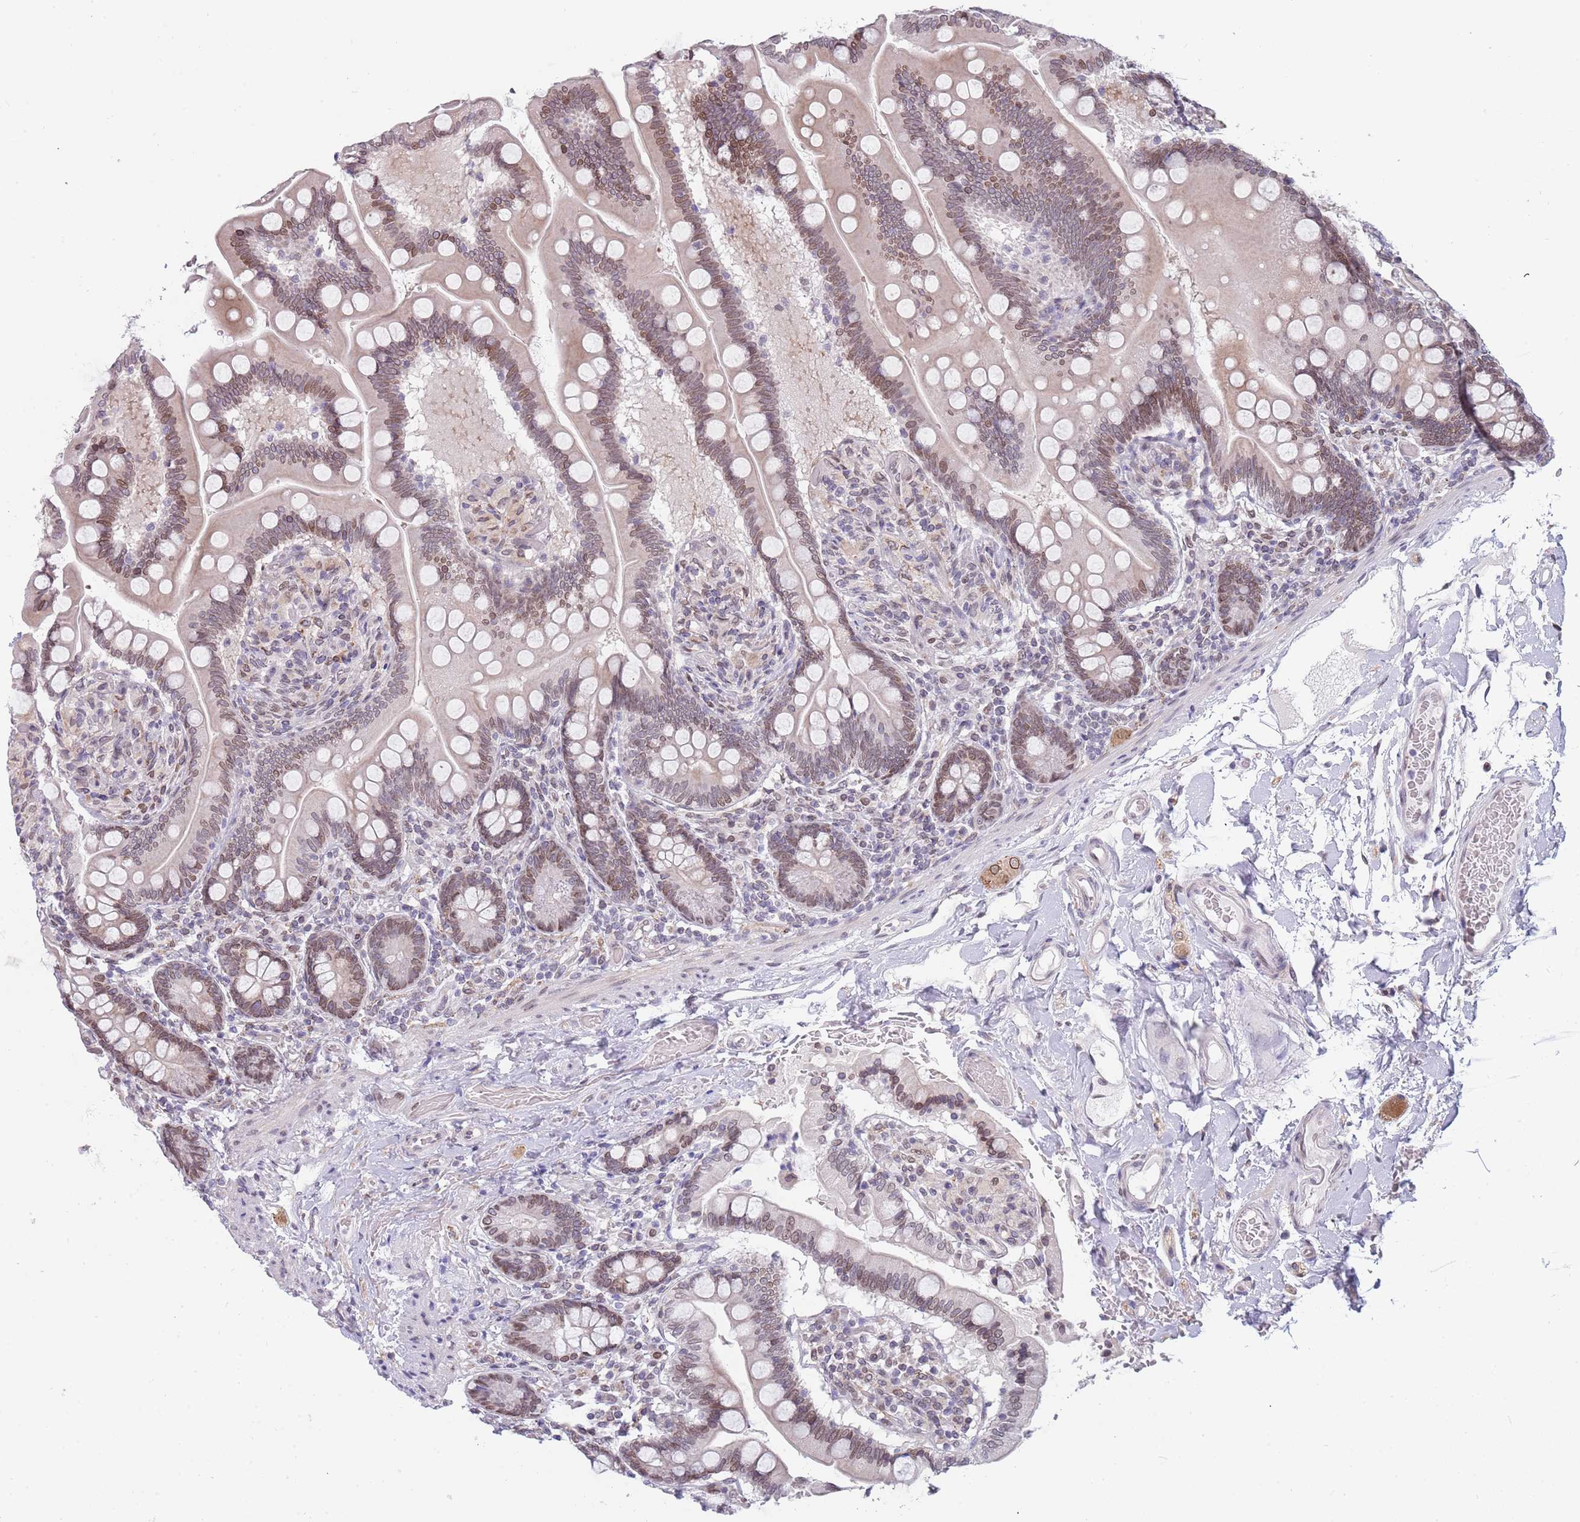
{"staining": {"intensity": "moderate", "quantity": ">75%", "location": "nuclear"}, "tissue": "small intestine", "cell_type": "Glandular cells", "image_type": "normal", "snomed": [{"axis": "morphology", "description": "Normal tissue, NOS"}, {"axis": "topography", "description": "Small intestine"}], "caption": "An image showing moderate nuclear positivity in about >75% of glandular cells in benign small intestine, as visualized by brown immunohistochemical staining.", "gene": "KLHDC2", "patient": {"sex": "female", "age": 64}}